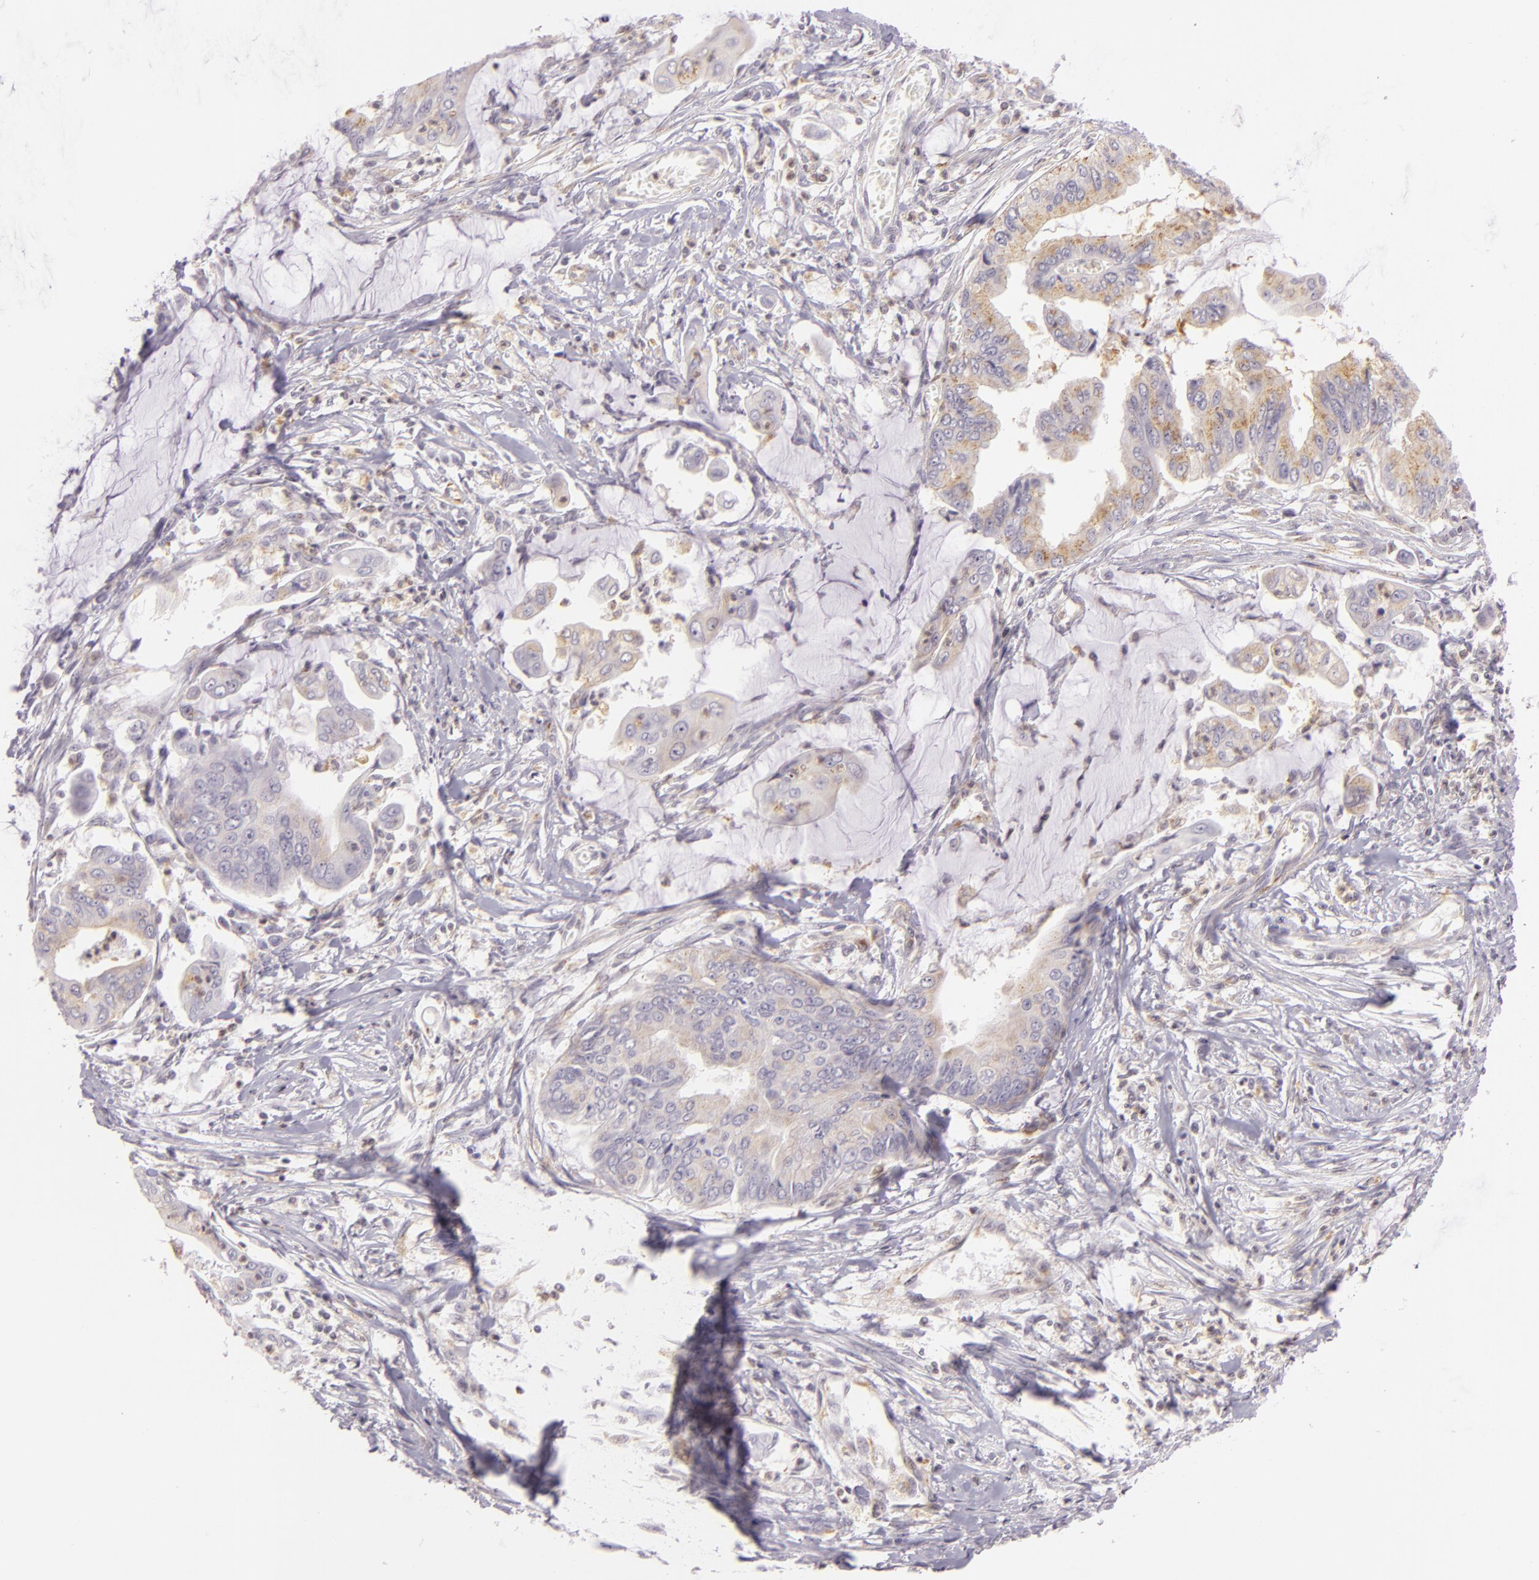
{"staining": {"intensity": "weak", "quantity": "<25%", "location": "cytoplasmic/membranous"}, "tissue": "stomach cancer", "cell_type": "Tumor cells", "image_type": "cancer", "snomed": [{"axis": "morphology", "description": "Adenocarcinoma, NOS"}, {"axis": "topography", "description": "Stomach, upper"}], "caption": "The IHC image has no significant positivity in tumor cells of adenocarcinoma (stomach) tissue. (DAB (3,3'-diaminobenzidine) IHC with hematoxylin counter stain).", "gene": "IMPDH1", "patient": {"sex": "male", "age": 80}}